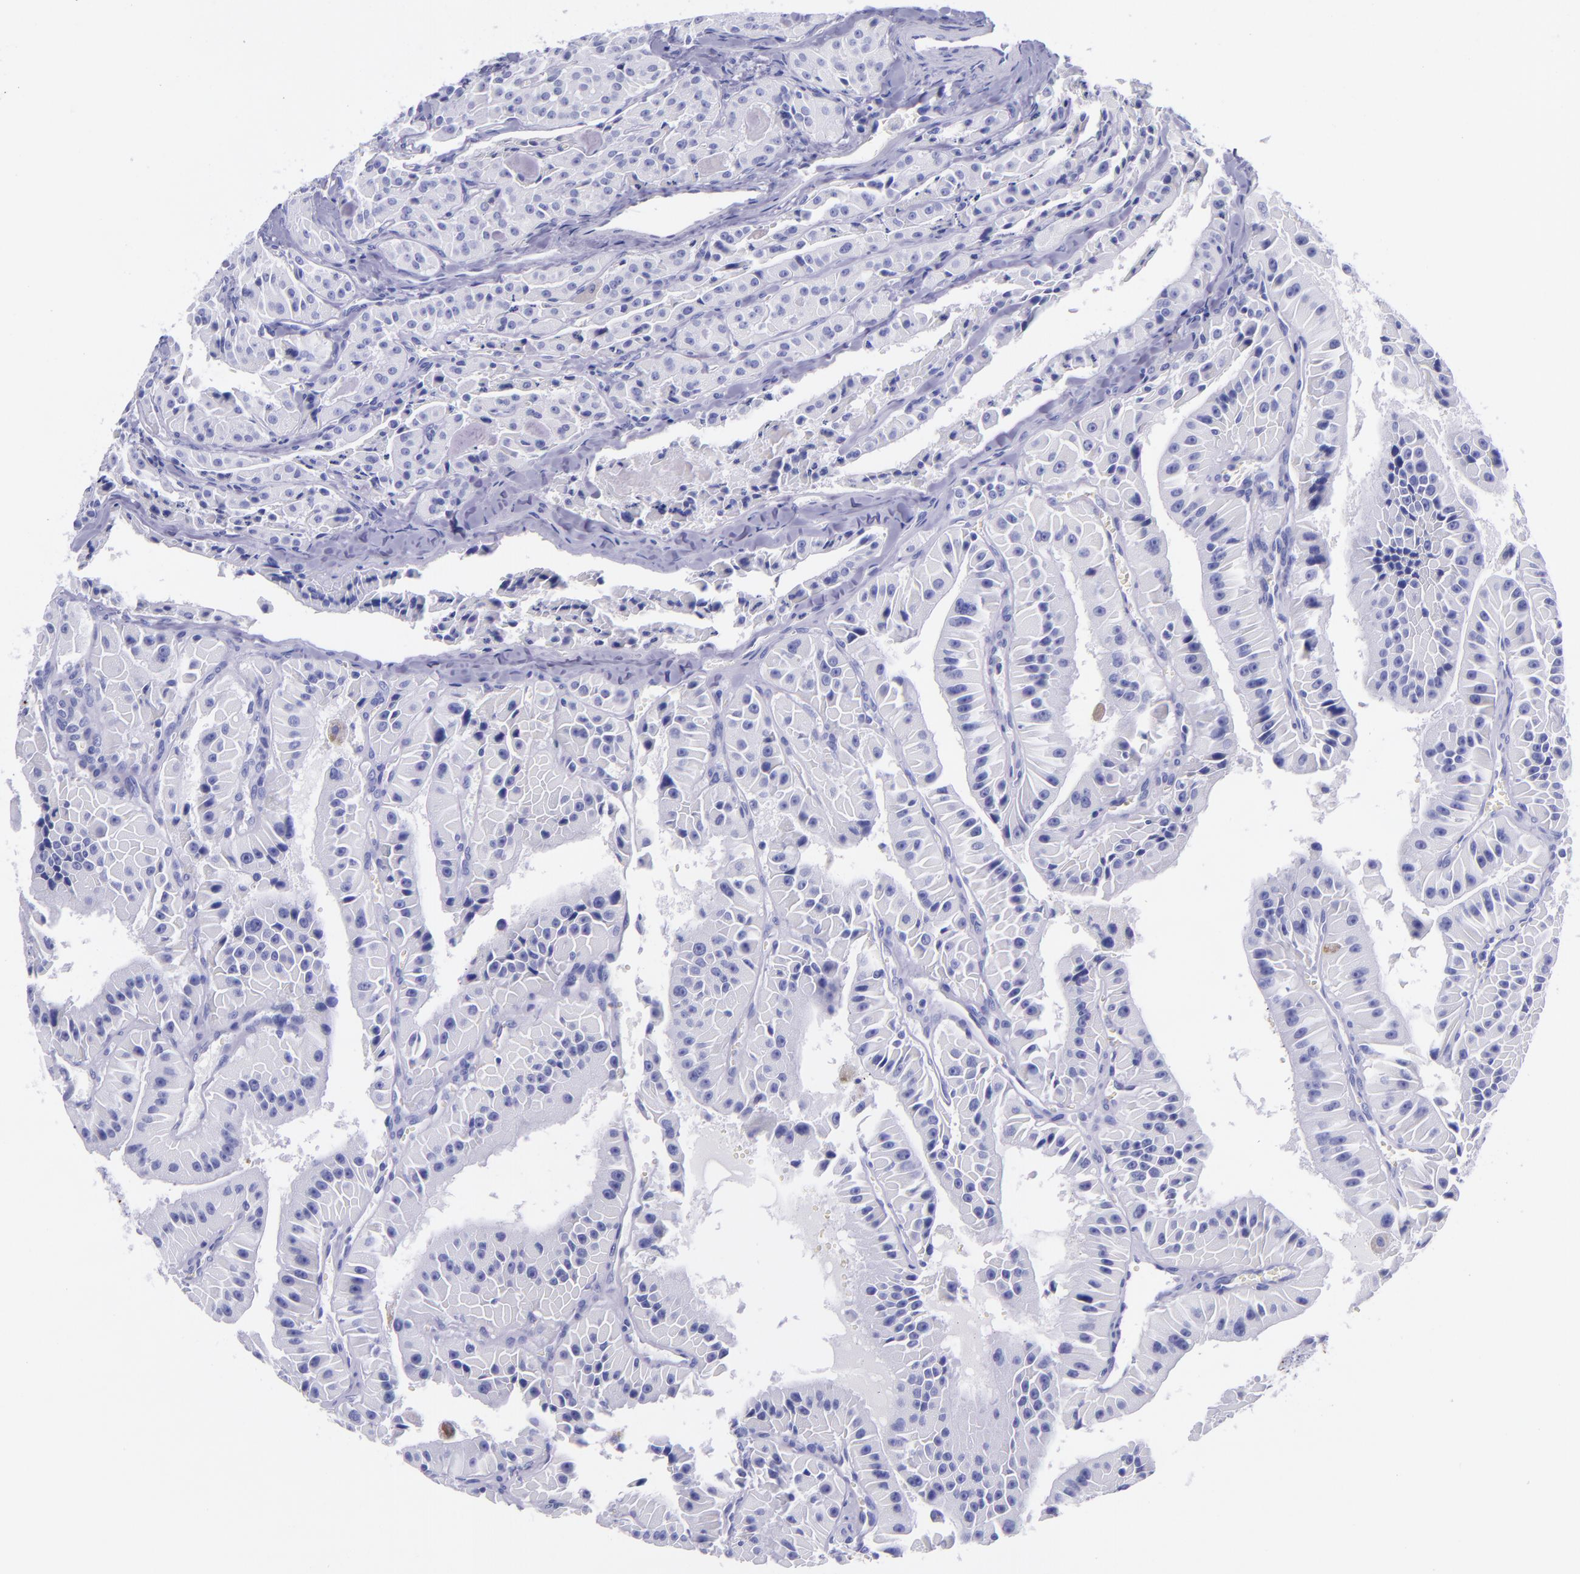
{"staining": {"intensity": "negative", "quantity": "none", "location": "none"}, "tissue": "thyroid cancer", "cell_type": "Tumor cells", "image_type": "cancer", "snomed": [{"axis": "morphology", "description": "Carcinoma, NOS"}, {"axis": "topography", "description": "Thyroid gland"}], "caption": "Photomicrograph shows no significant protein staining in tumor cells of thyroid carcinoma.", "gene": "MBP", "patient": {"sex": "male", "age": 76}}